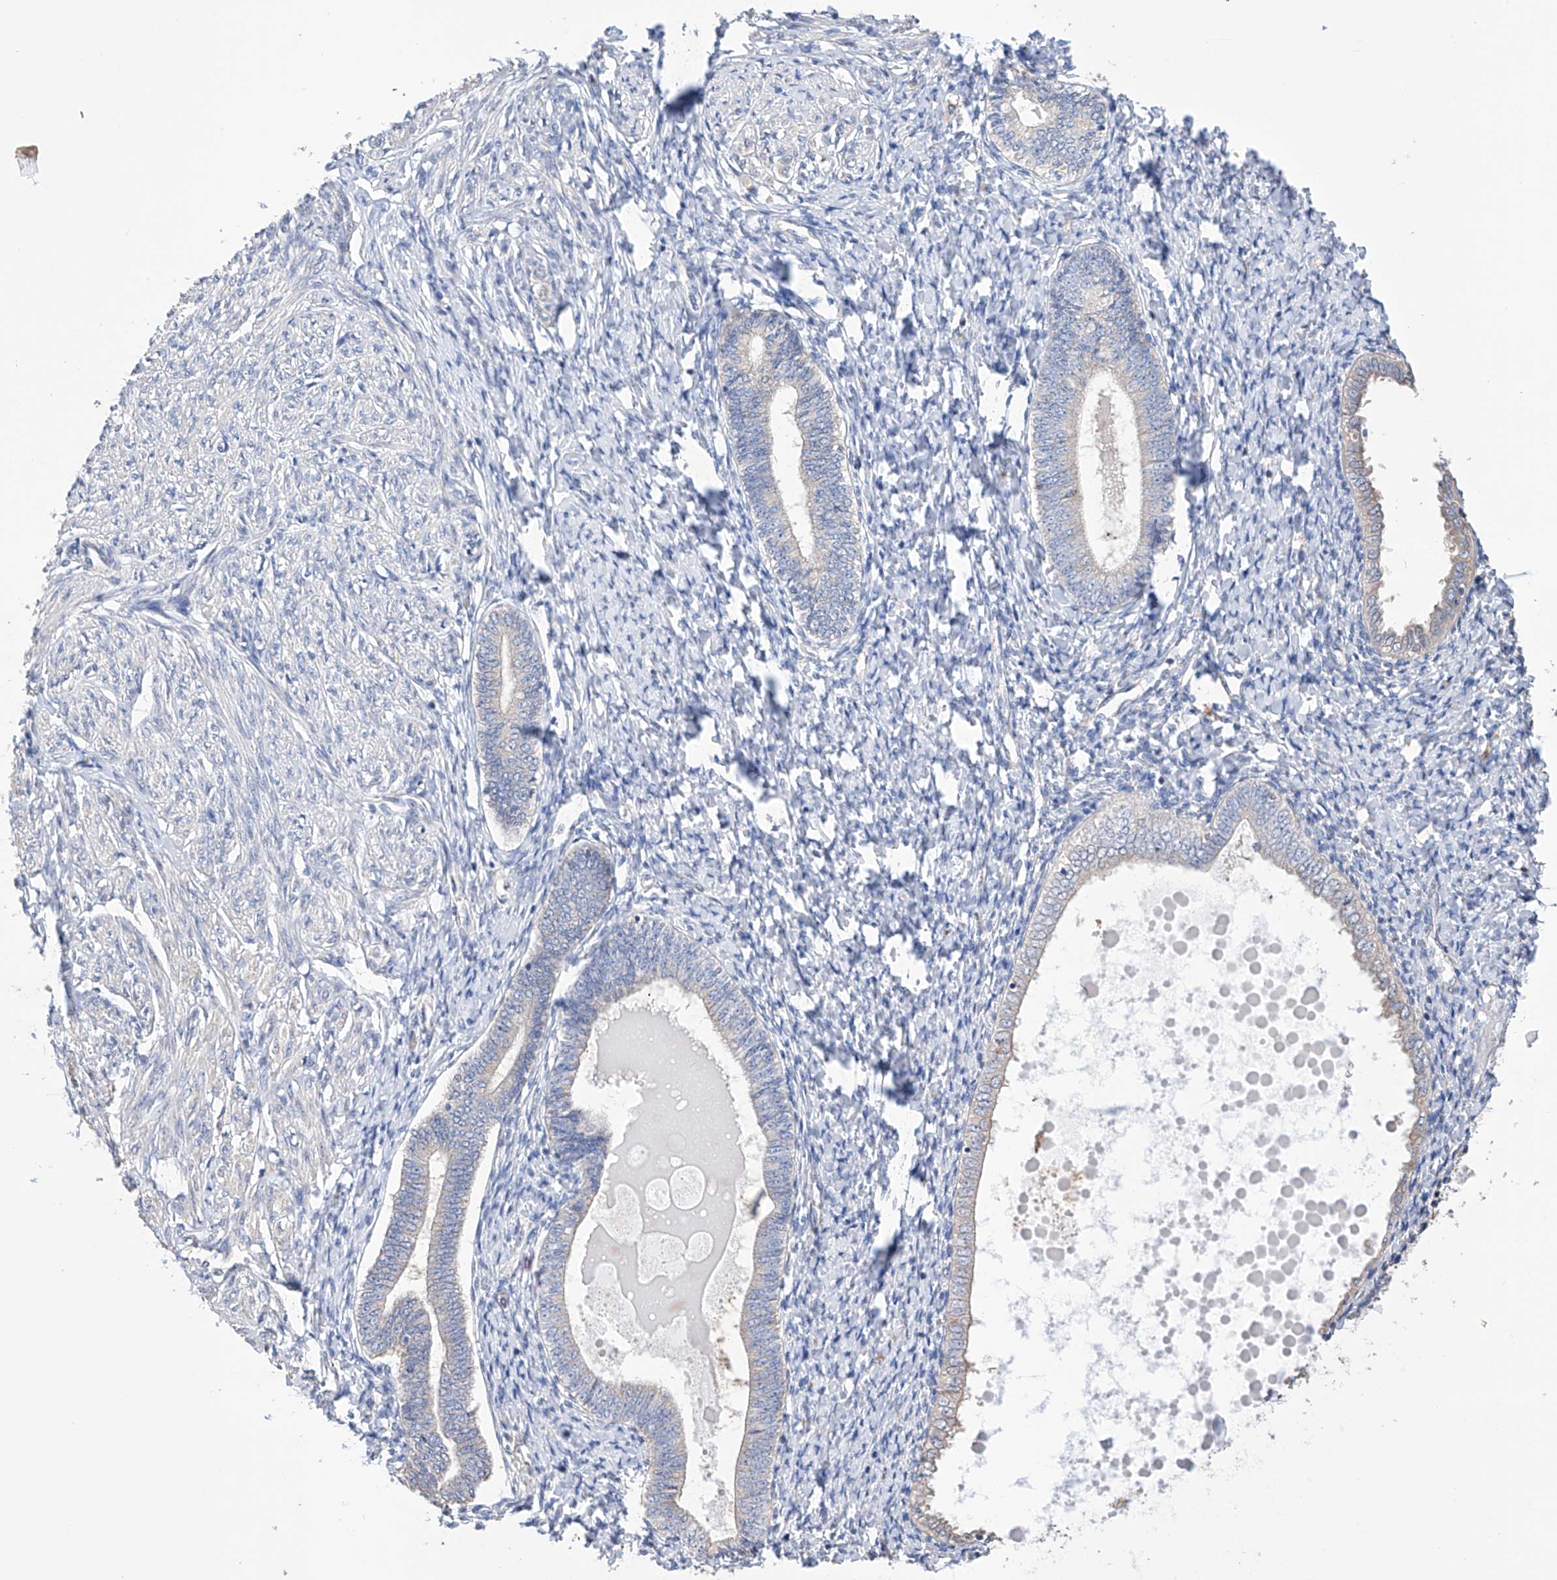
{"staining": {"intensity": "negative", "quantity": "none", "location": "none"}, "tissue": "endometrium", "cell_type": "Cells in endometrial stroma", "image_type": "normal", "snomed": [{"axis": "morphology", "description": "Normal tissue, NOS"}, {"axis": "topography", "description": "Endometrium"}], "caption": "Immunohistochemistry of normal human endometrium demonstrates no staining in cells in endometrial stroma. The staining is performed using DAB (3,3'-diaminobenzidine) brown chromogen with nuclei counter-stained in using hematoxylin.", "gene": "AFG1L", "patient": {"sex": "female", "age": 72}}